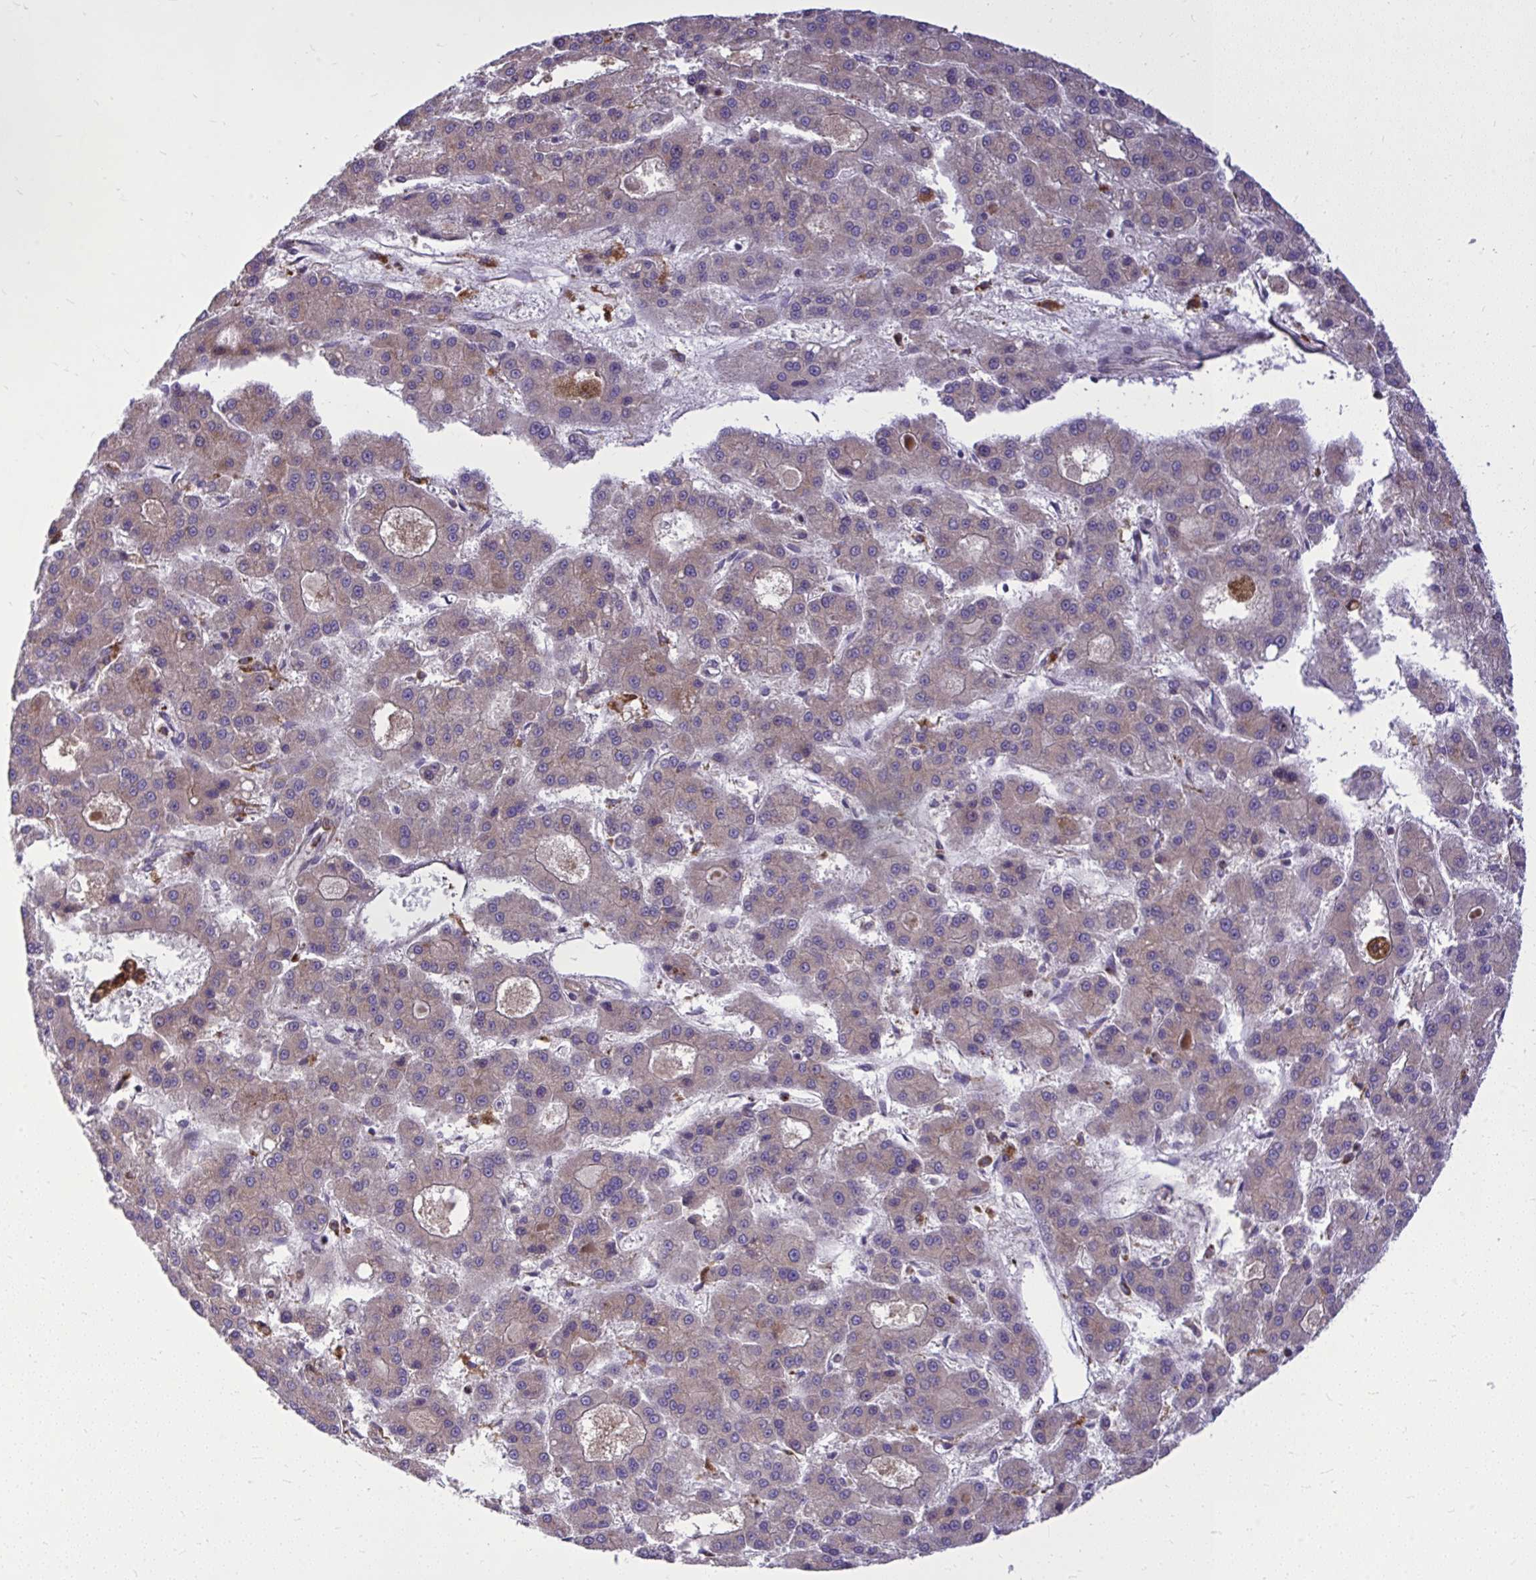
{"staining": {"intensity": "weak", "quantity": "25%-75%", "location": "cytoplasmic/membranous"}, "tissue": "liver cancer", "cell_type": "Tumor cells", "image_type": "cancer", "snomed": [{"axis": "morphology", "description": "Carcinoma, Hepatocellular, NOS"}, {"axis": "topography", "description": "Liver"}], "caption": "Immunohistochemical staining of liver cancer (hepatocellular carcinoma) exhibits weak cytoplasmic/membranous protein expression in about 25%-75% of tumor cells.", "gene": "PAIP2", "patient": {"sex": "male", "age": 70}}